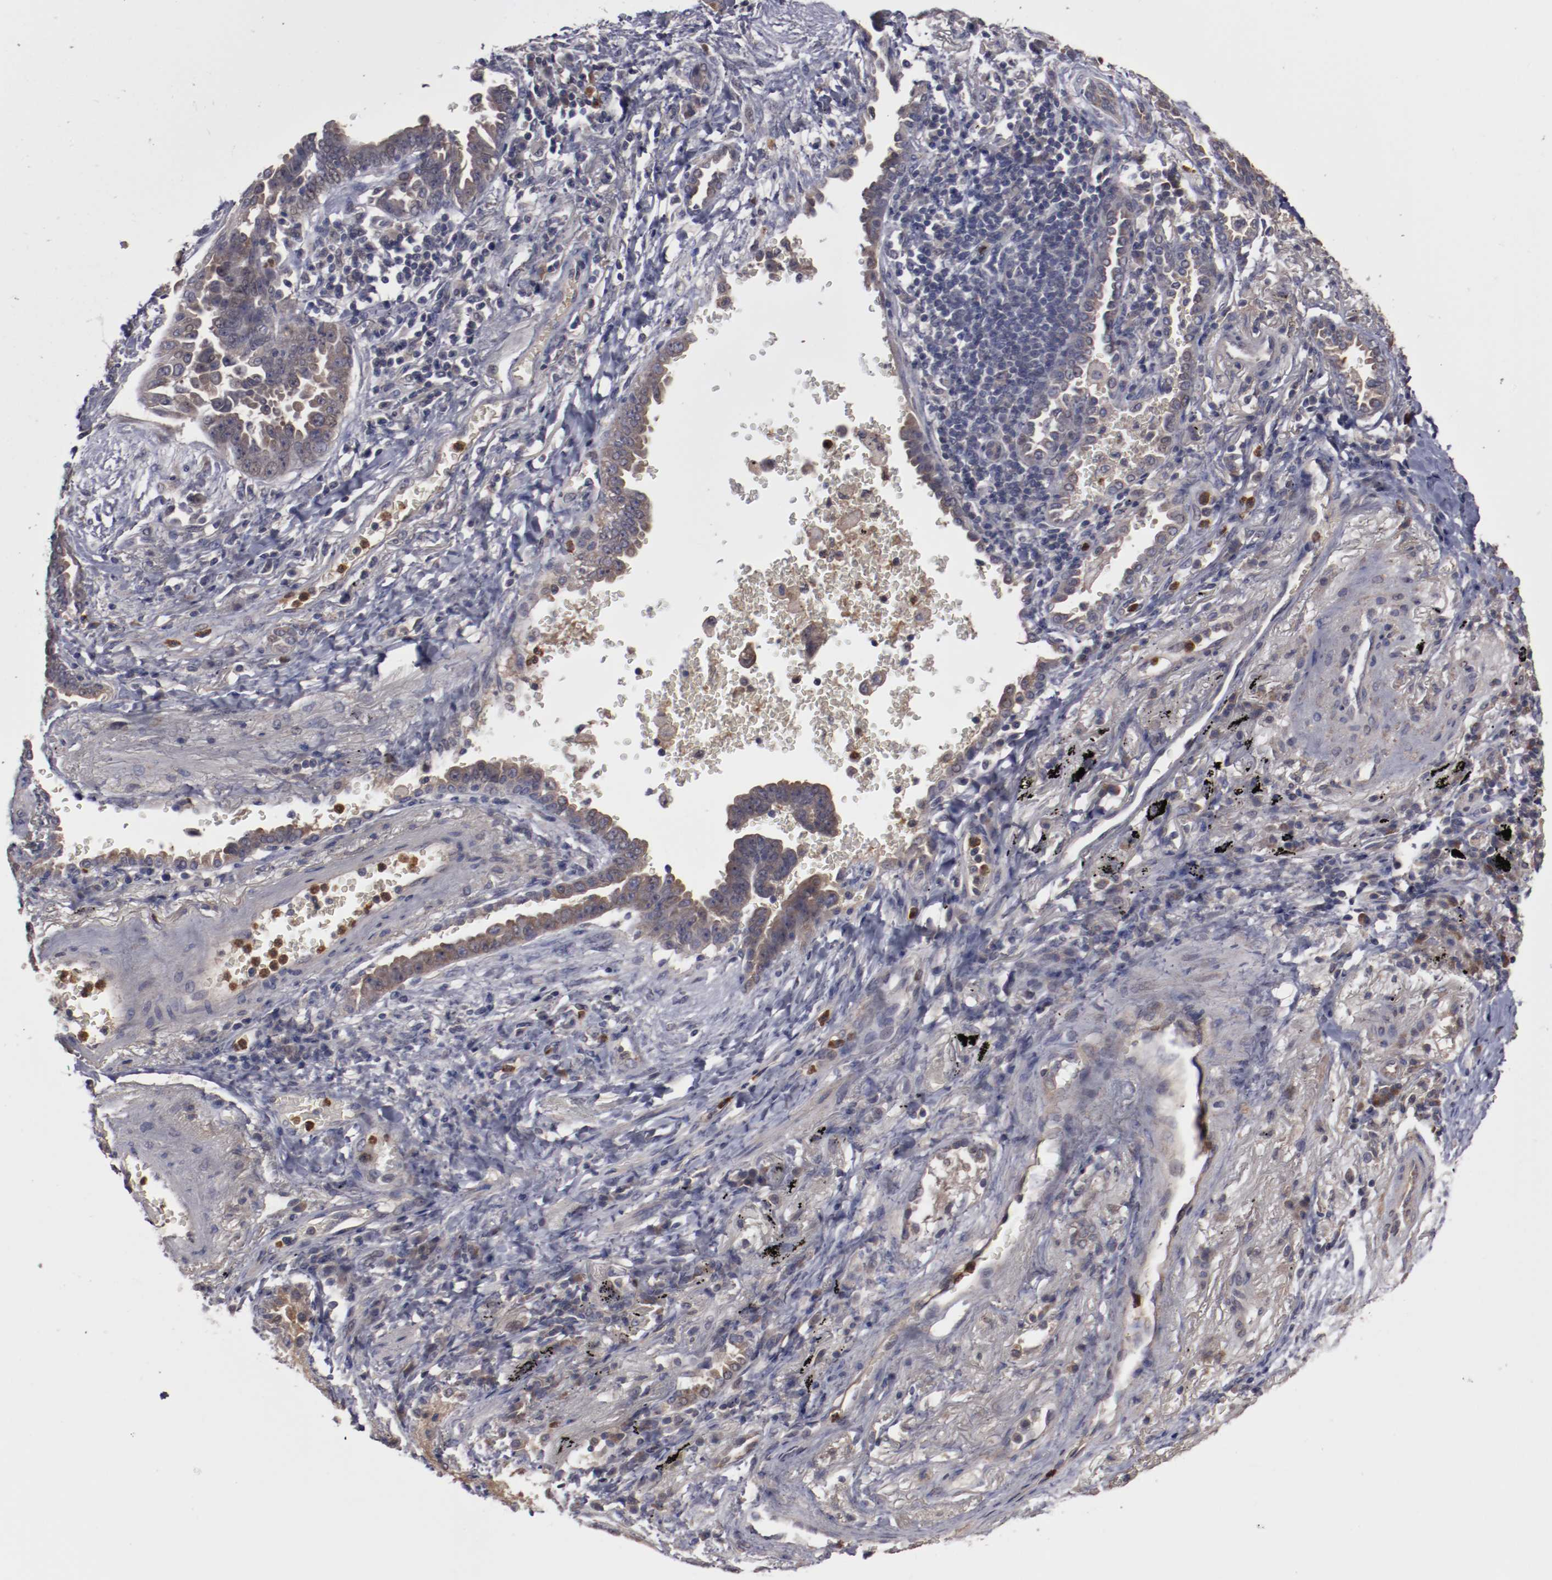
{"staining": {"intensity": "weak", "quantity": "25%-75%", "location": "cytoplasmic/membranous"}, "tissue": "lung cancer", "cell_type": "Tumor cells", "image_type": "cancer", "snomed": [{"axis": "morphology", "description": "Adenocarcinoma, NOS"}, {"axis": "topography", "description": "Lung"}], "caption": "Protein expression analysis of human lung cancer reveals weak cytoplasmic/membranous staining in approximately 25%-75% of tumor cells. The staining was performed using DAB (3,3'-diaminobenzidine) to visualize the protein expression in brown, while the nuclei were stained in blue with hematoxylin (Magnification: 20x).", "gene": "SERPINA7", "patient": {"sex": "female", "age": 64}}